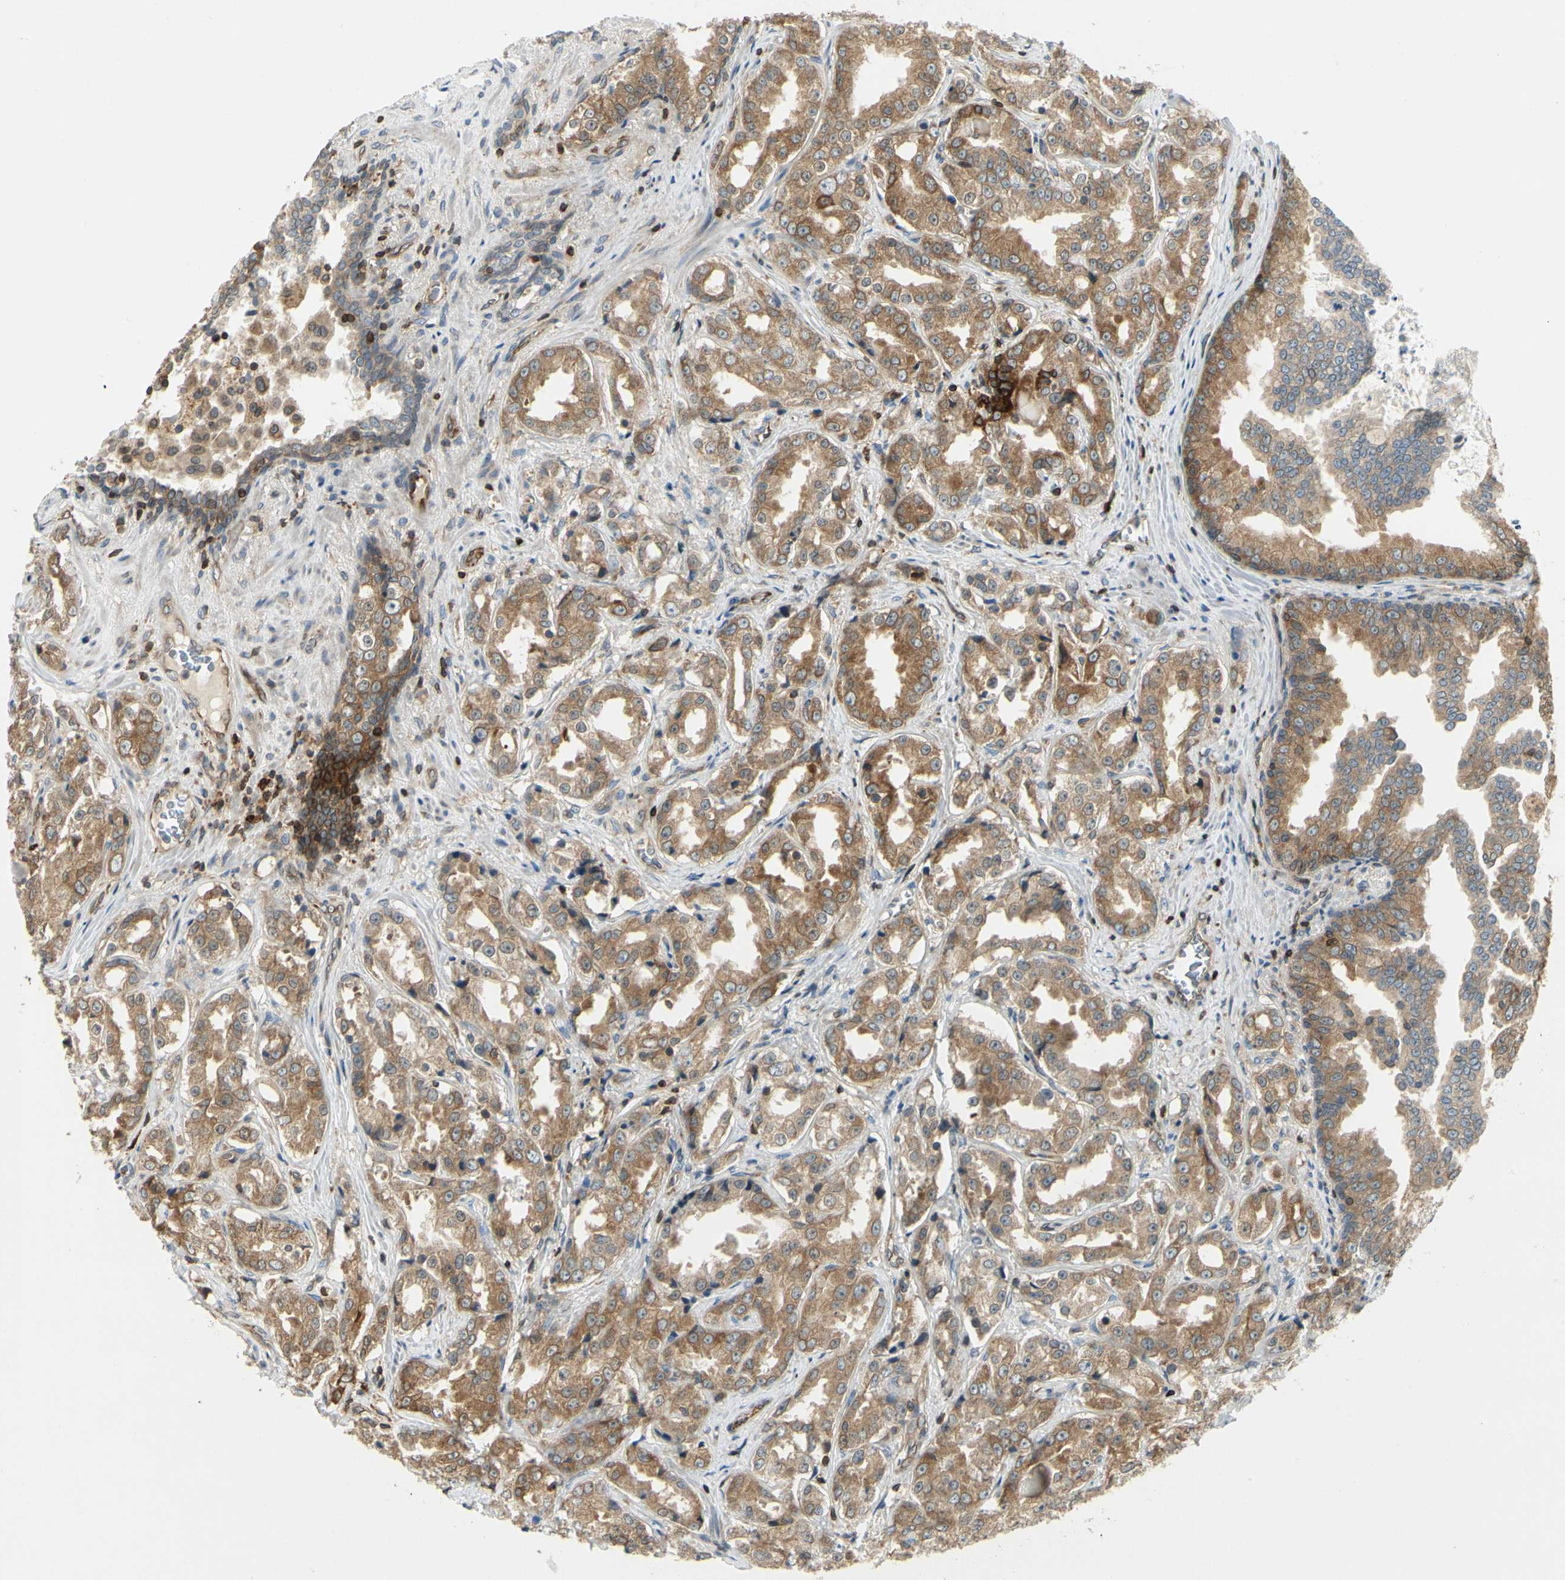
{"staining": {"intensity": "moderate", "quantity": ">75%", "location": "cytoplasmic/membranous"}, "tissue": "prostate cancer", "cell_type": "Tumor cells", "image_type": "cancer", "snomed": [{"axis": "morphology", "description": "Adenocarcinoma, High grade"}, {"axis": "topography", "description": "Prostate"}], "caption": "Human prostate adenocarcinoma (high-grade) stained with a protein marker displays moderate staining in tumor cells.", "gene": "TAPBP", "patient": {"sex": "male", "age": 73}}